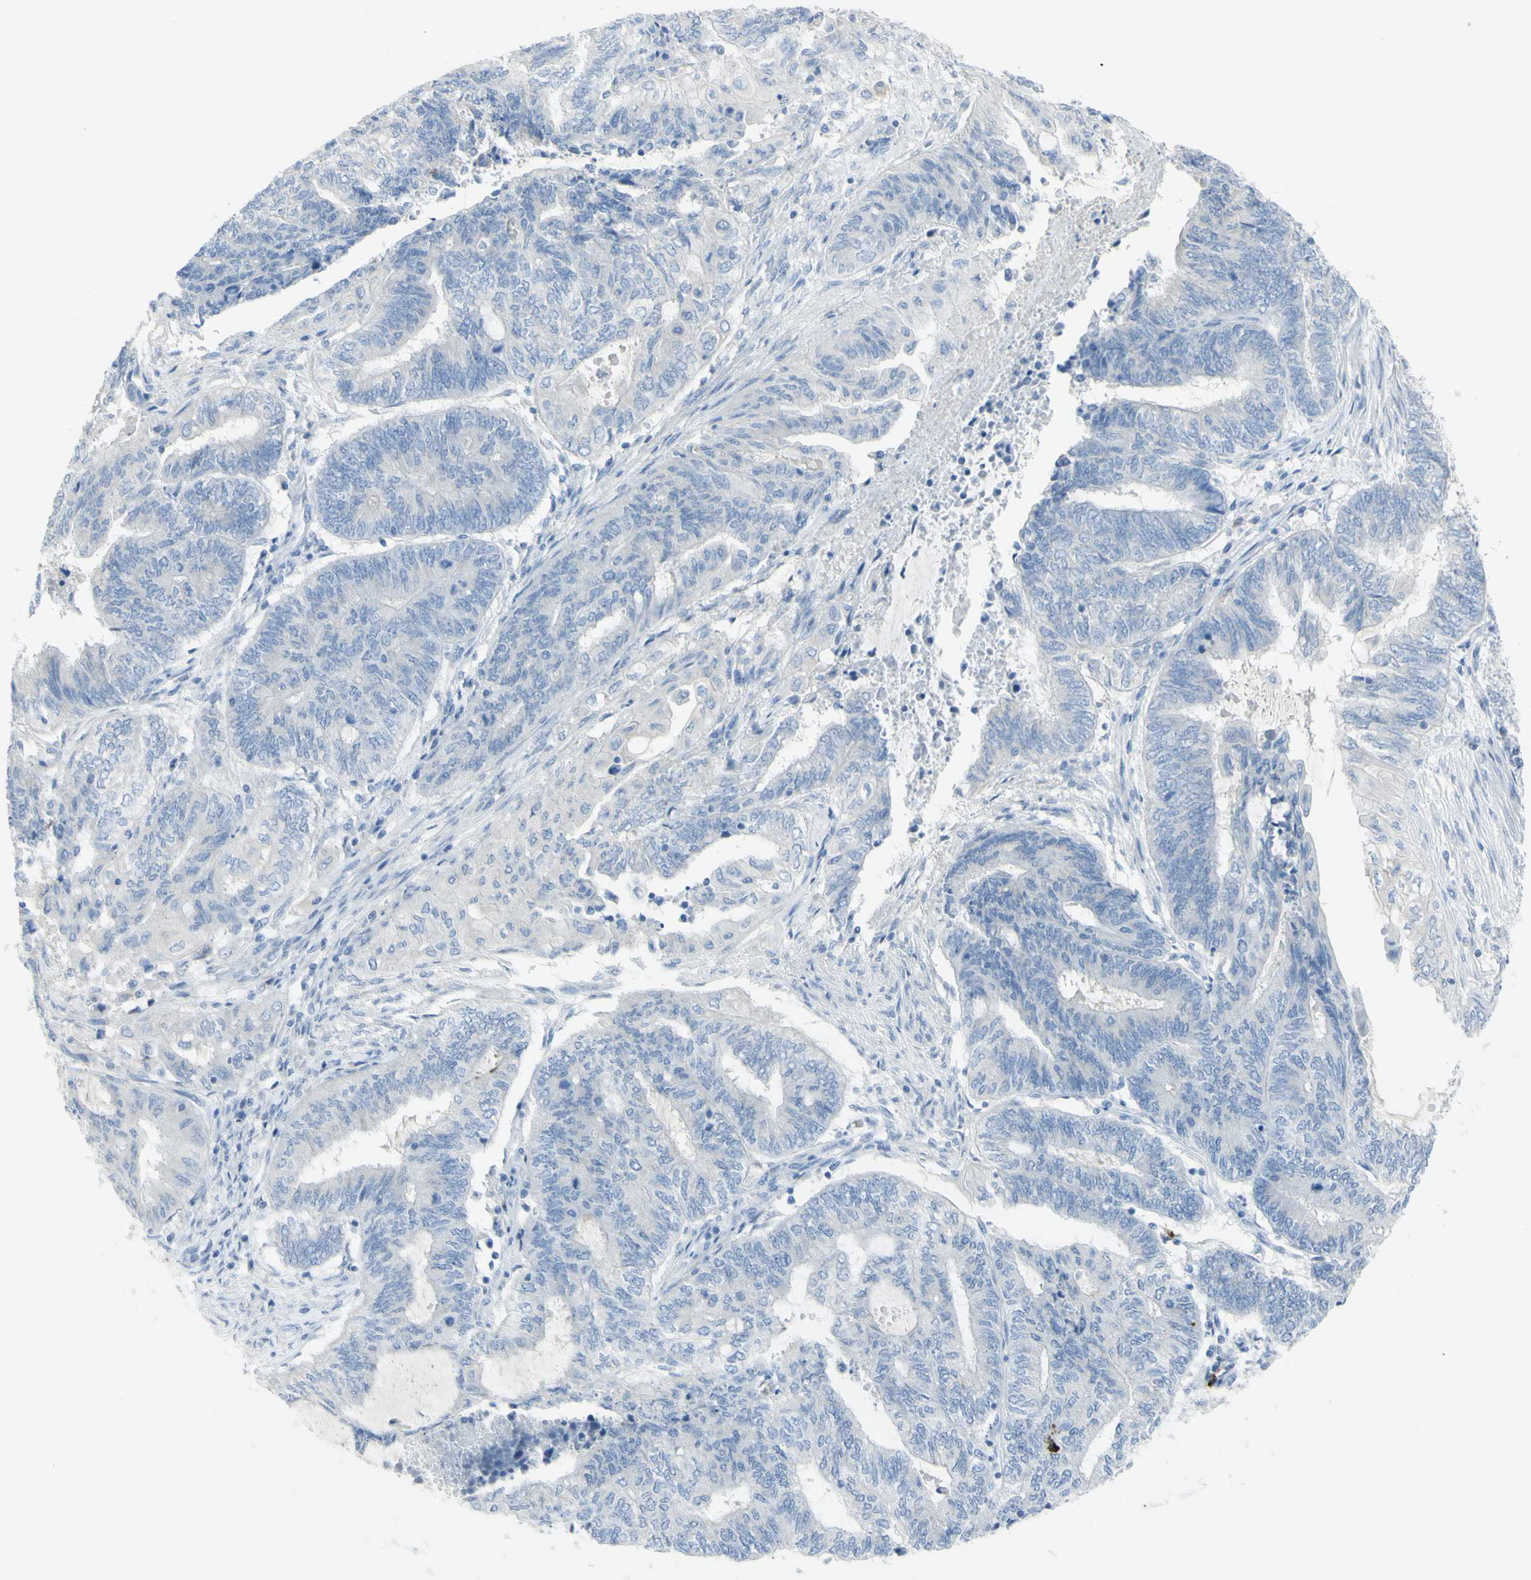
{"staining": {"intensity": "negative", "quantity": "none", "location": "none"}, "tissue": "endometrial cancer", "cell_type": "Tumor cells", "image_type": "cancer", "snomed": [{"axis": "morphology", "description": "Adenocarcinoma, NOS"}, {"axis": "topography", "description": "Uterus"}, {"axis": "topography", "description": "Endometrium"}], "caption": "The micrograph shows no significant staining in tumor cells of endometrial cancer.", "gene": "CD207", "patient": {"sex": "female", "age": 70}}